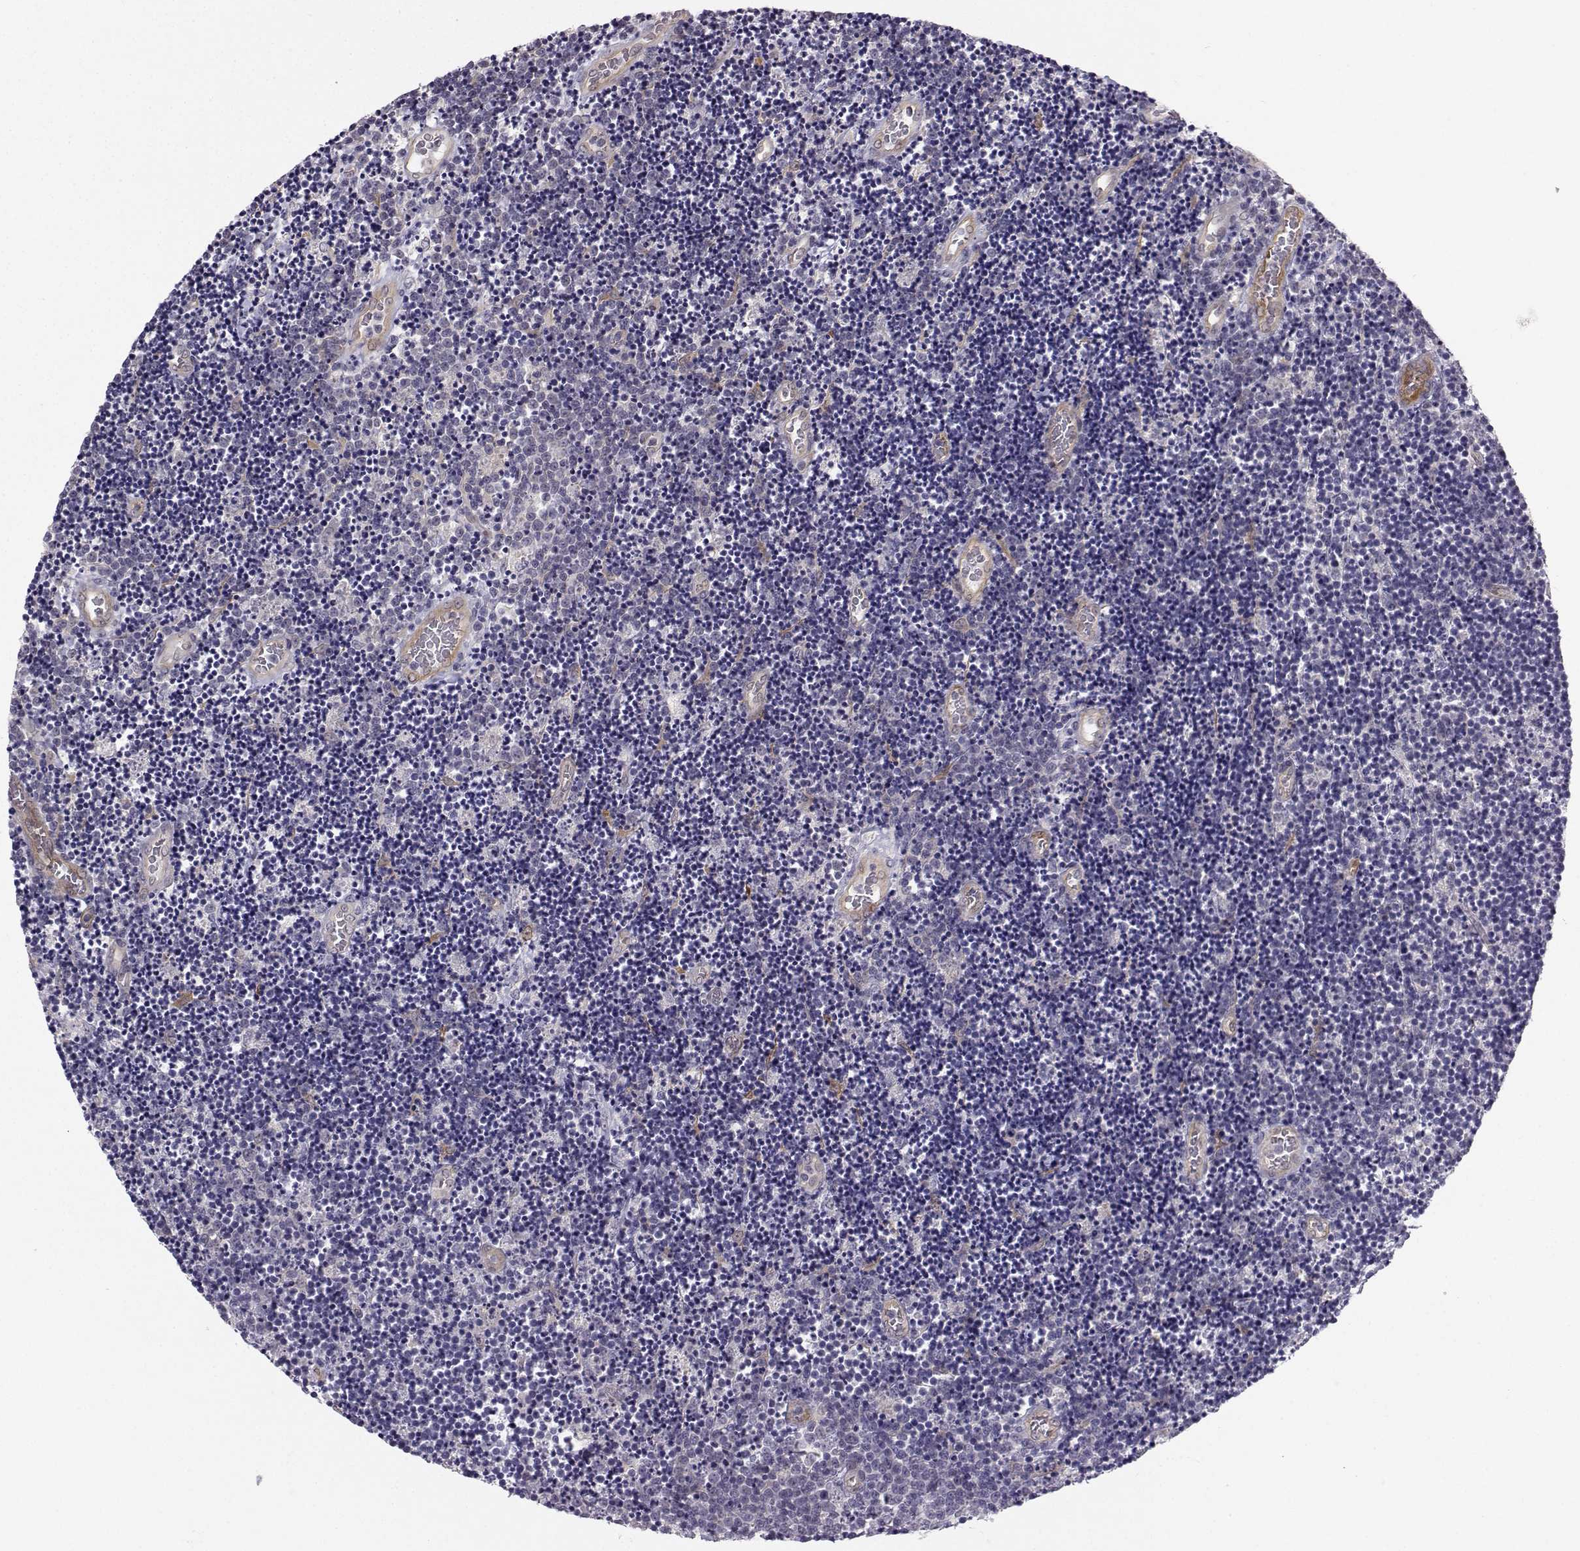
{"staining": {"intensity": "negative", "quantity": "none", "location": "none"}, "tissue": "lymphoma", "cell_type": "Tumor cells", "image_type": "cancer", "snomed": [{"axis": "morphology", "description": "Malignant lymphoma, non-Hodgkin's type, Low grade"}, {"axis": "topography", "description": "Brain"}], "caption": "Lymphoma was stained to show a protein in brown. There is no significant positivity in tumor cells. (DAB immunohistochemistry visualized using brightfield microscopy, high magnification).", "gene": "NQO1", "patient": {"sex": "female", "age": 66}}